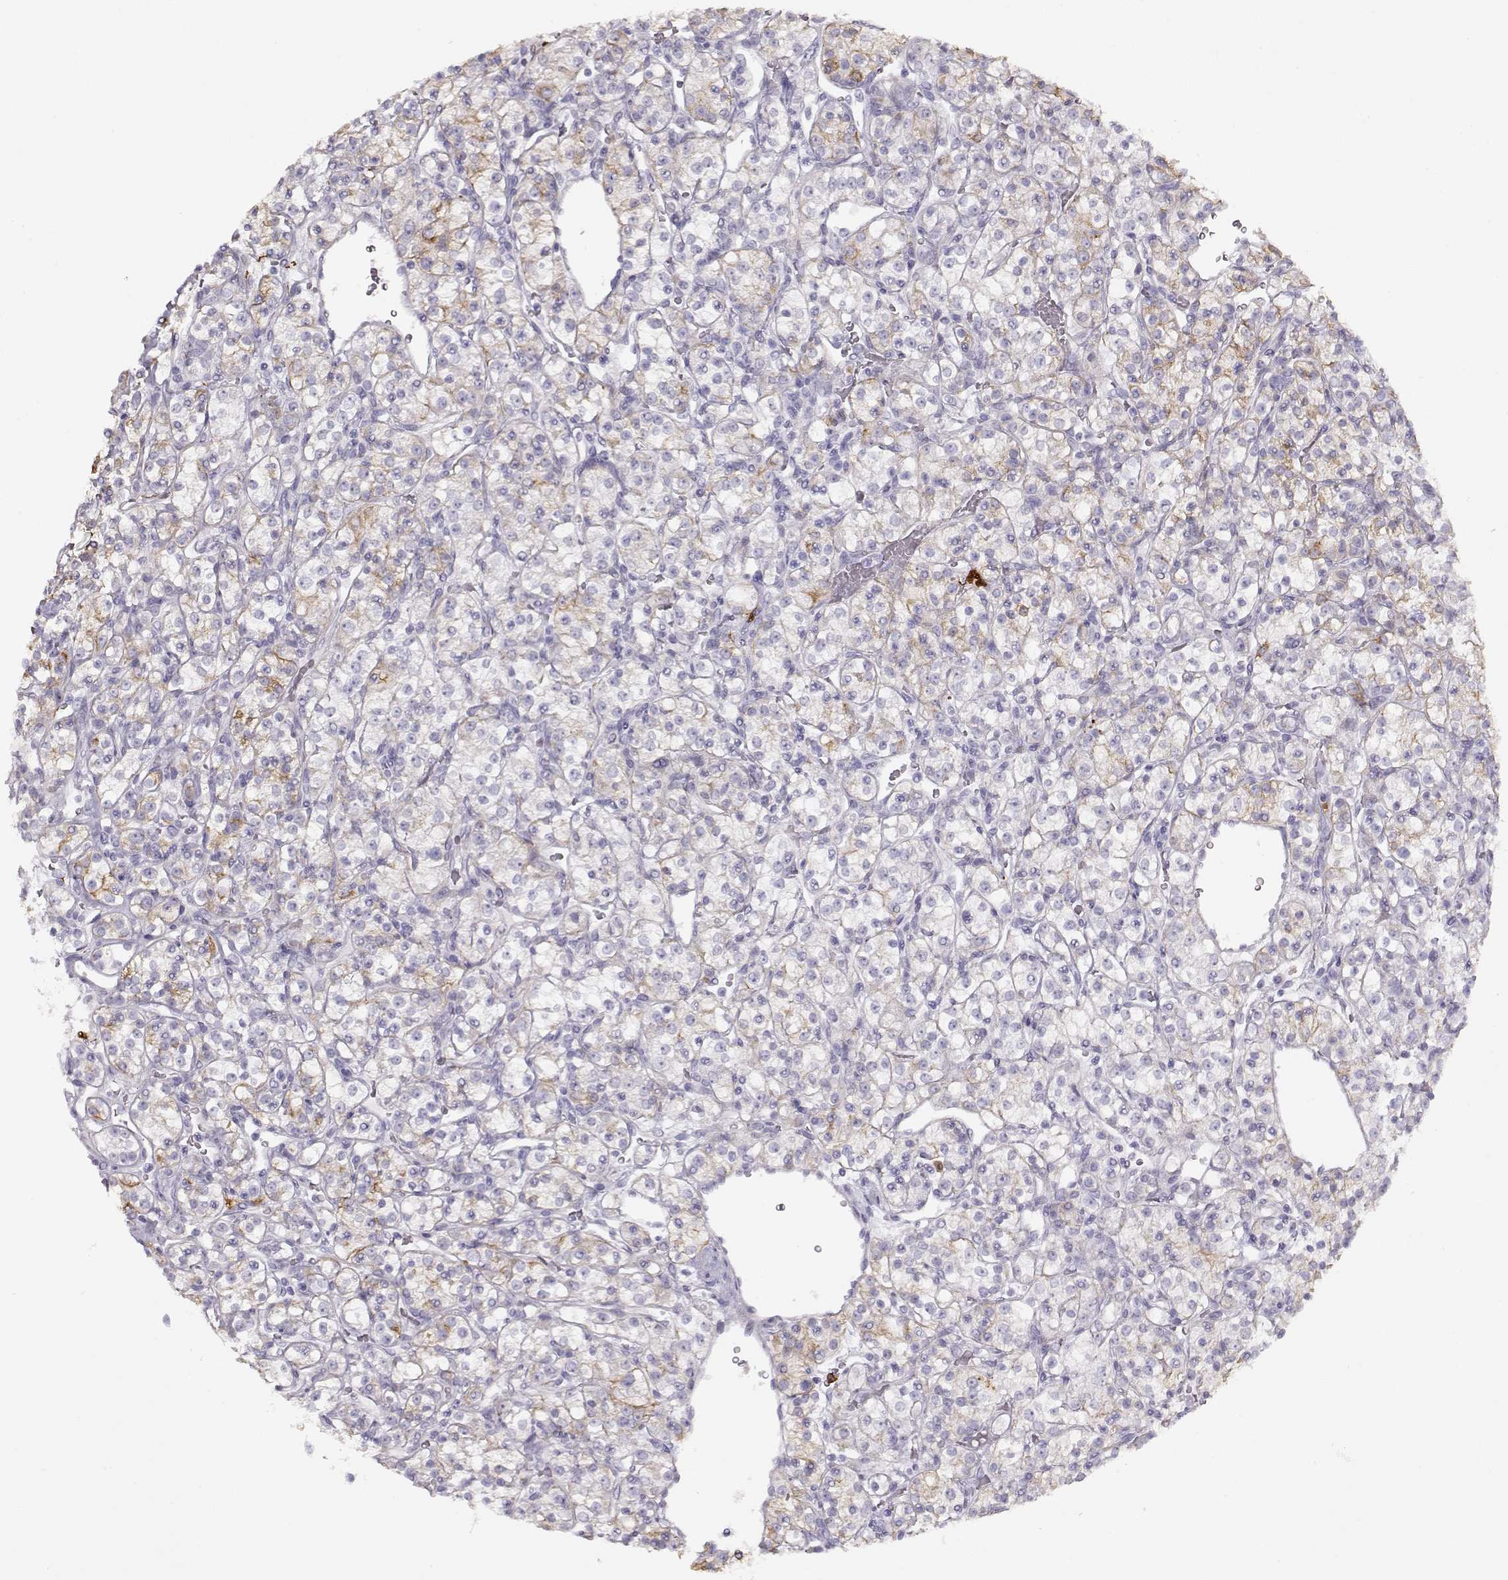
{"staining": {"intensity": "weak", "quantity": "<25%", "location": "cytoplasmic/membranous"}, "tissue": "renal cancer", "cell_type": "Tumor cells", "image_type": "cancer", "snomed": [{"axis": "morphology", "description": "Adenocarcinoma, NOS"}, {"axis": "topography", "description": "Kidney"}], "caption": "This is a image of IHC staining of renal cancer, which shows no staining in tumor cells. Brightfield microscopy of immunohistochemistry stained with DAB (3,3'-diaminobenzidine) (brown) and hematoxylin (blue), captured at high magnification.", "gene": "S100B", "patient": {"sex": "male", "age": 77}}